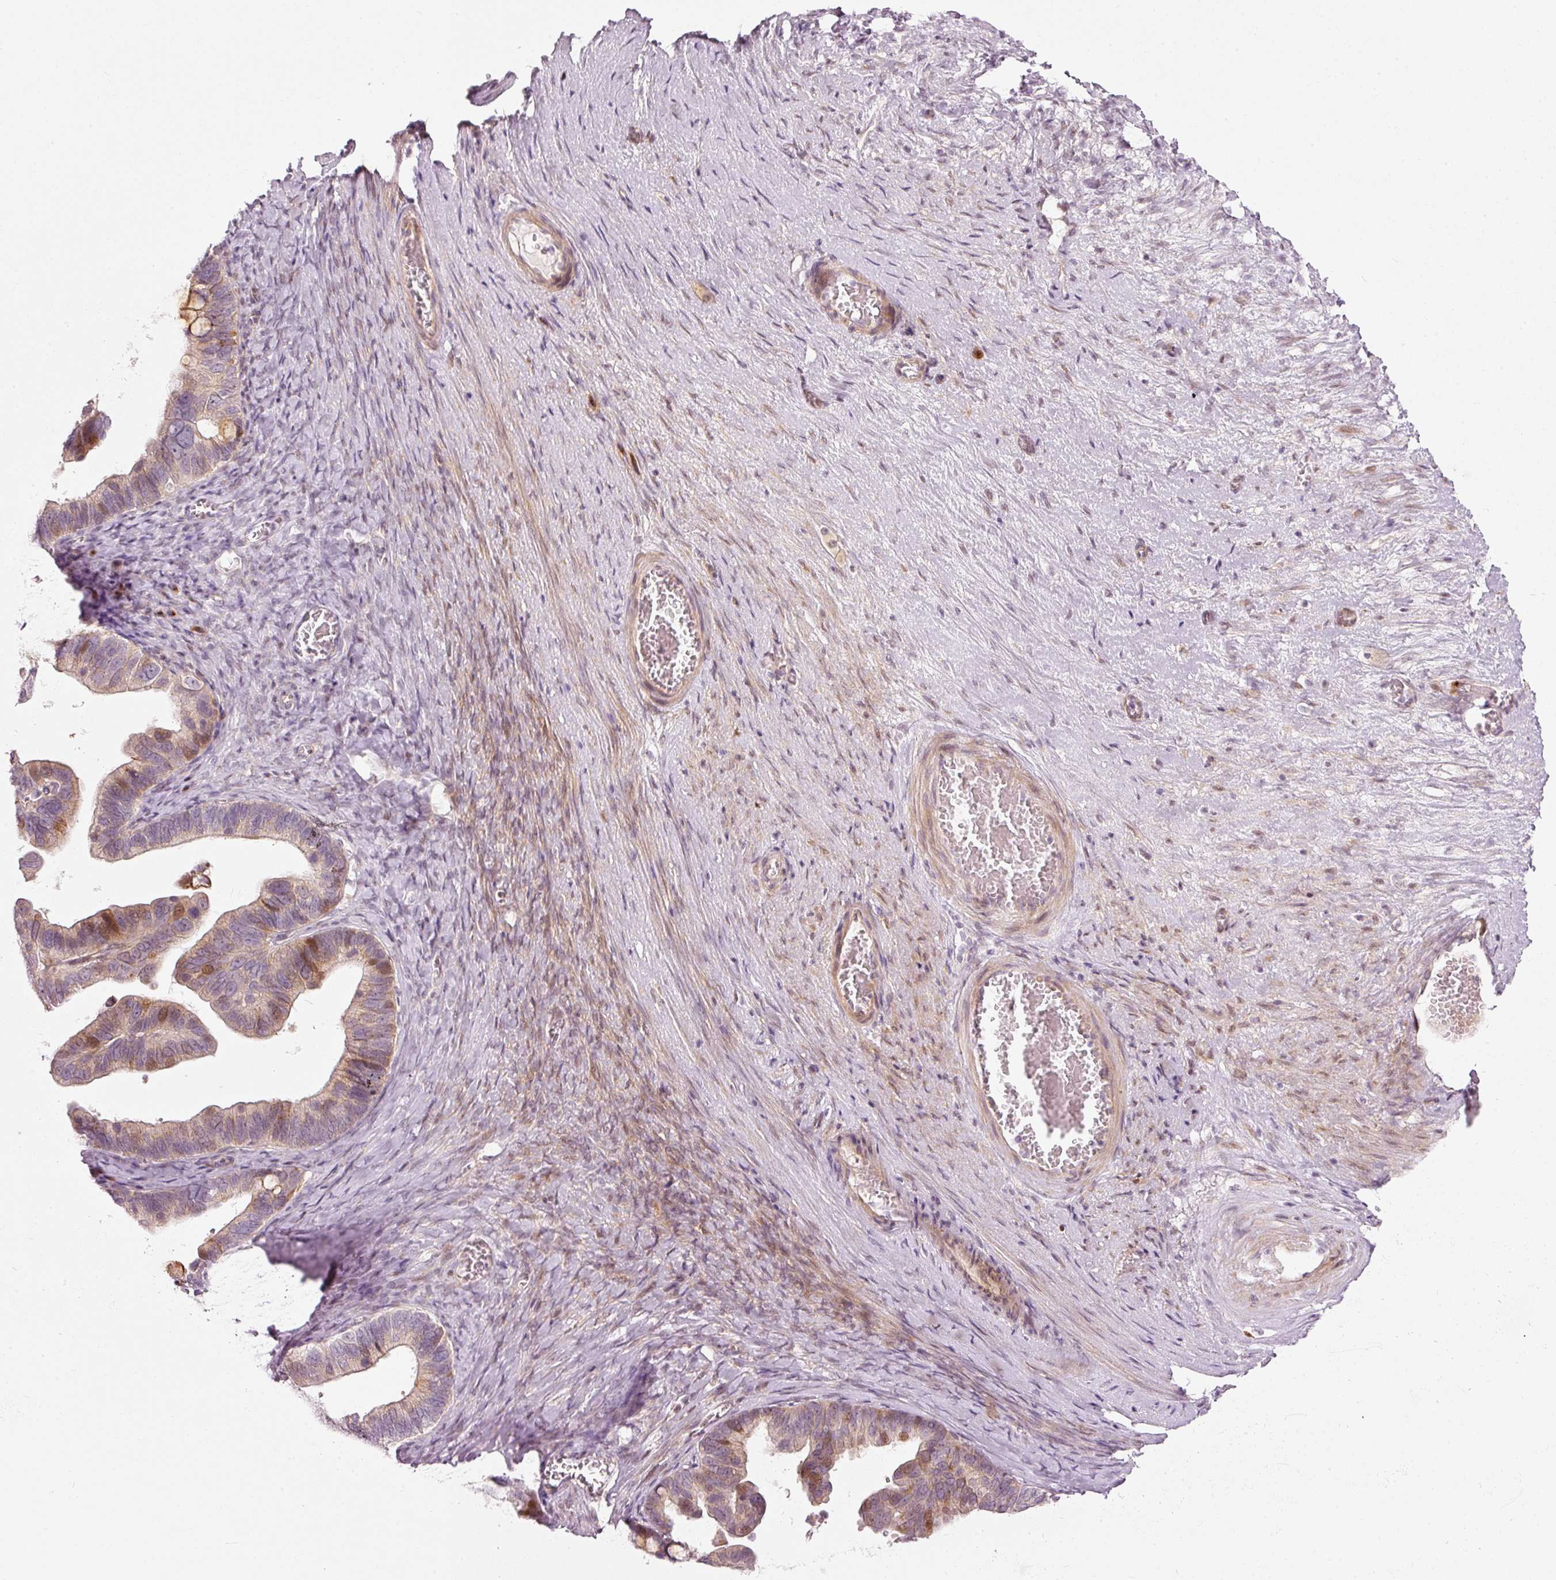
{"staining": {"intensity": "moderate", "quantity": "<25%", "location": "nuclear"}, "tissue": "ovarian cancer", "cell_type": "Tumor cells", "image_type": "cancer", "snomed": [{"axis": "morphology", "description": "Cystadenocarcinoma, serous, NOS"}, {"axis": "topography", "description": "Ovary"}], "caption": "A low amount of moderate nuclear staining is identified in approximately <25% of tumor cells in ovarian serous cystadenocarcinoma tissue. (DAB (3,3'-diaminobenzidine) IHC with brightfield microscopy, high magnification).", "gene": "SLC20A1", "patient": {"sex": "female", "age": 56}}